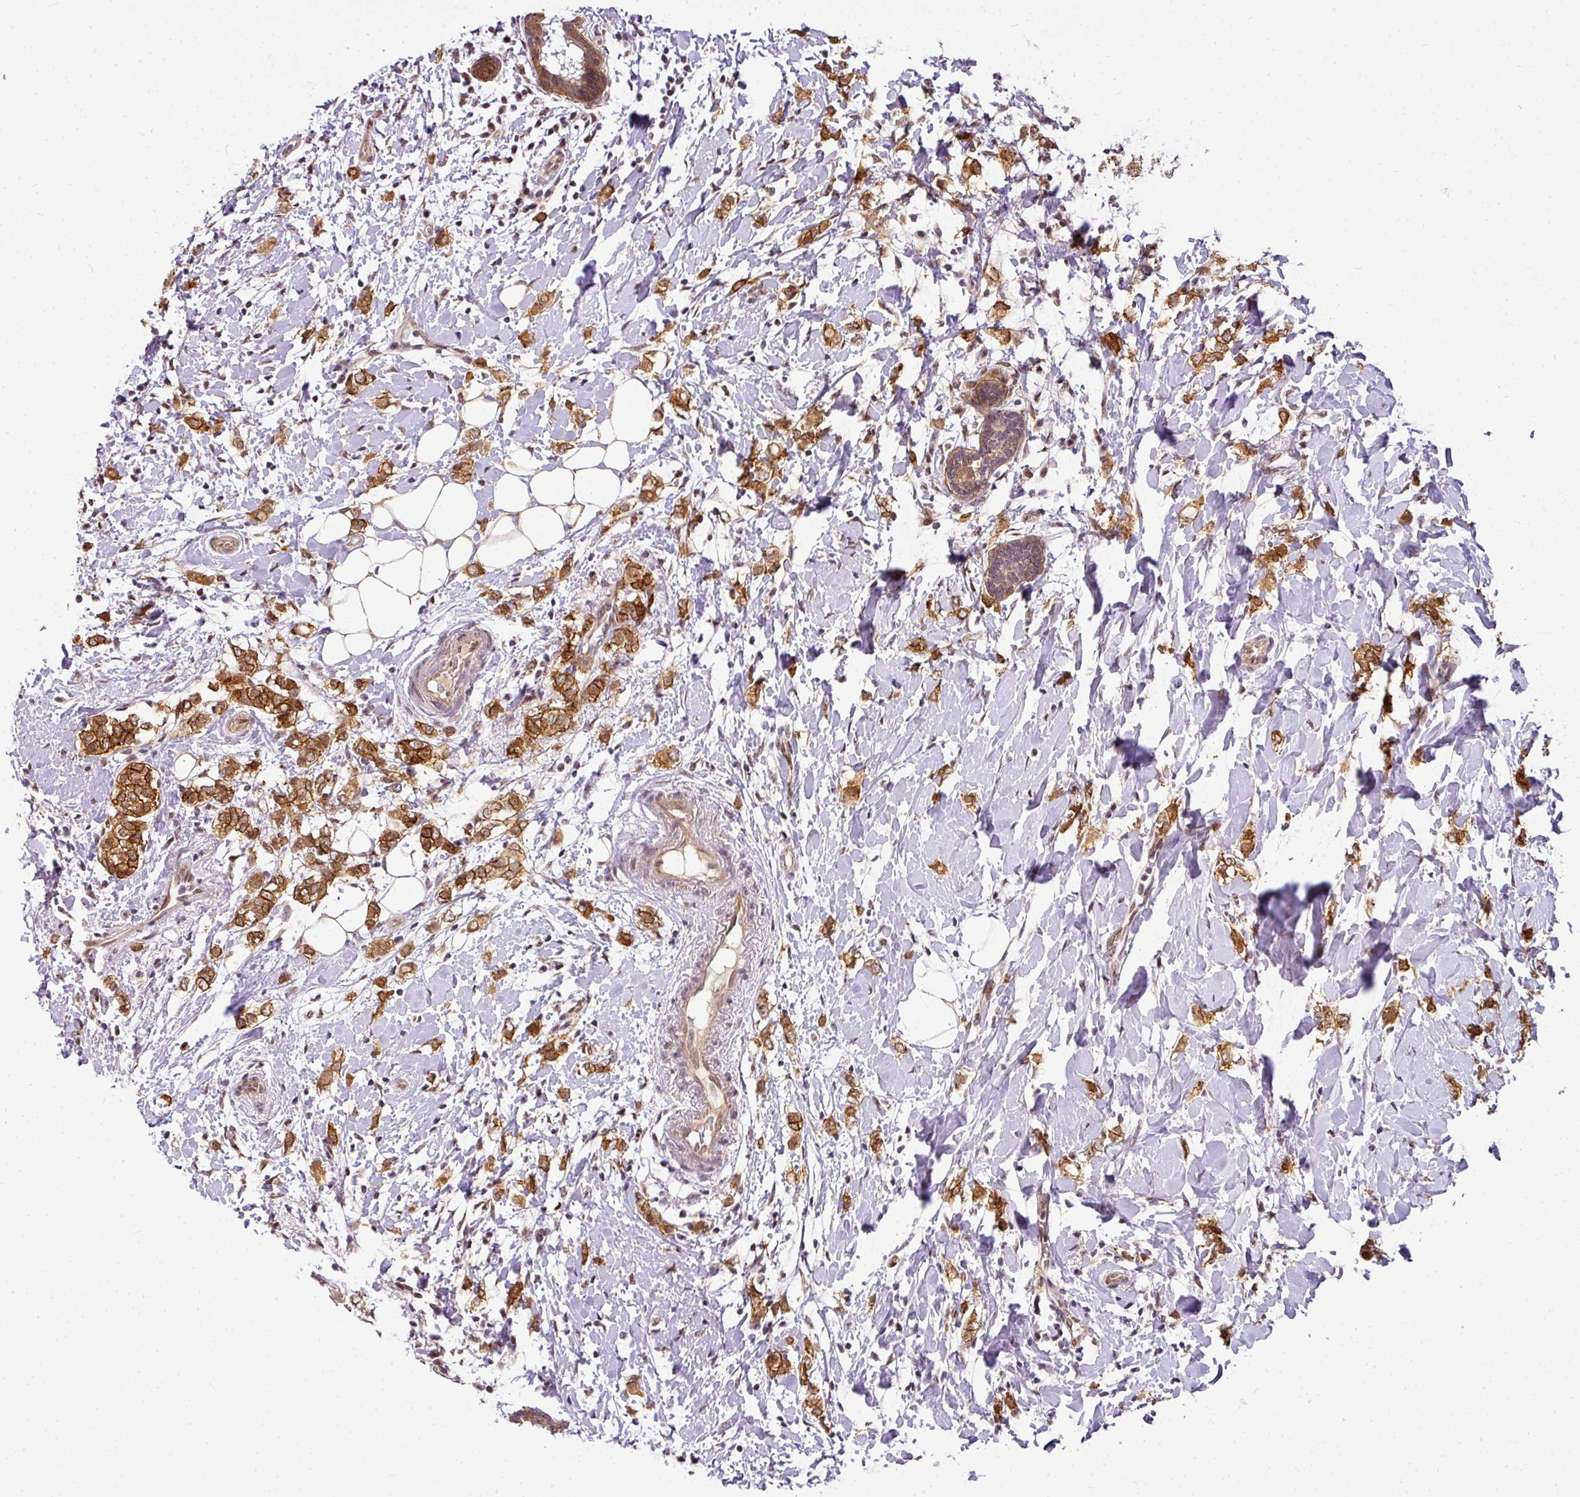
{"staining": {"intensity": "strong", "quantity": ">75%", "location": "cytoplasmic/membranous"}, "tissue": "breast cancer", "cell_type": "Tumor cells", "image_type": "cancer", "snomed": [{"axis": "morphology", "description": "Normal tissue, NOS"}, {"axis": "morphology", "description": "Lobular carcinoma"}, {"axis": "topography", "description": "Breast"}], "caption": "A histopathology image of breast lobular carcinoma stained for a protein shows strong cytoplasmic/membranous brown staining in tumor cells. (DAB (3,3'-diaminobenzidine) = brown stain, brightfield microscopy at high magnification).", "gene": "C1orf226", "patient": {"sex": "female", "age": 47}}